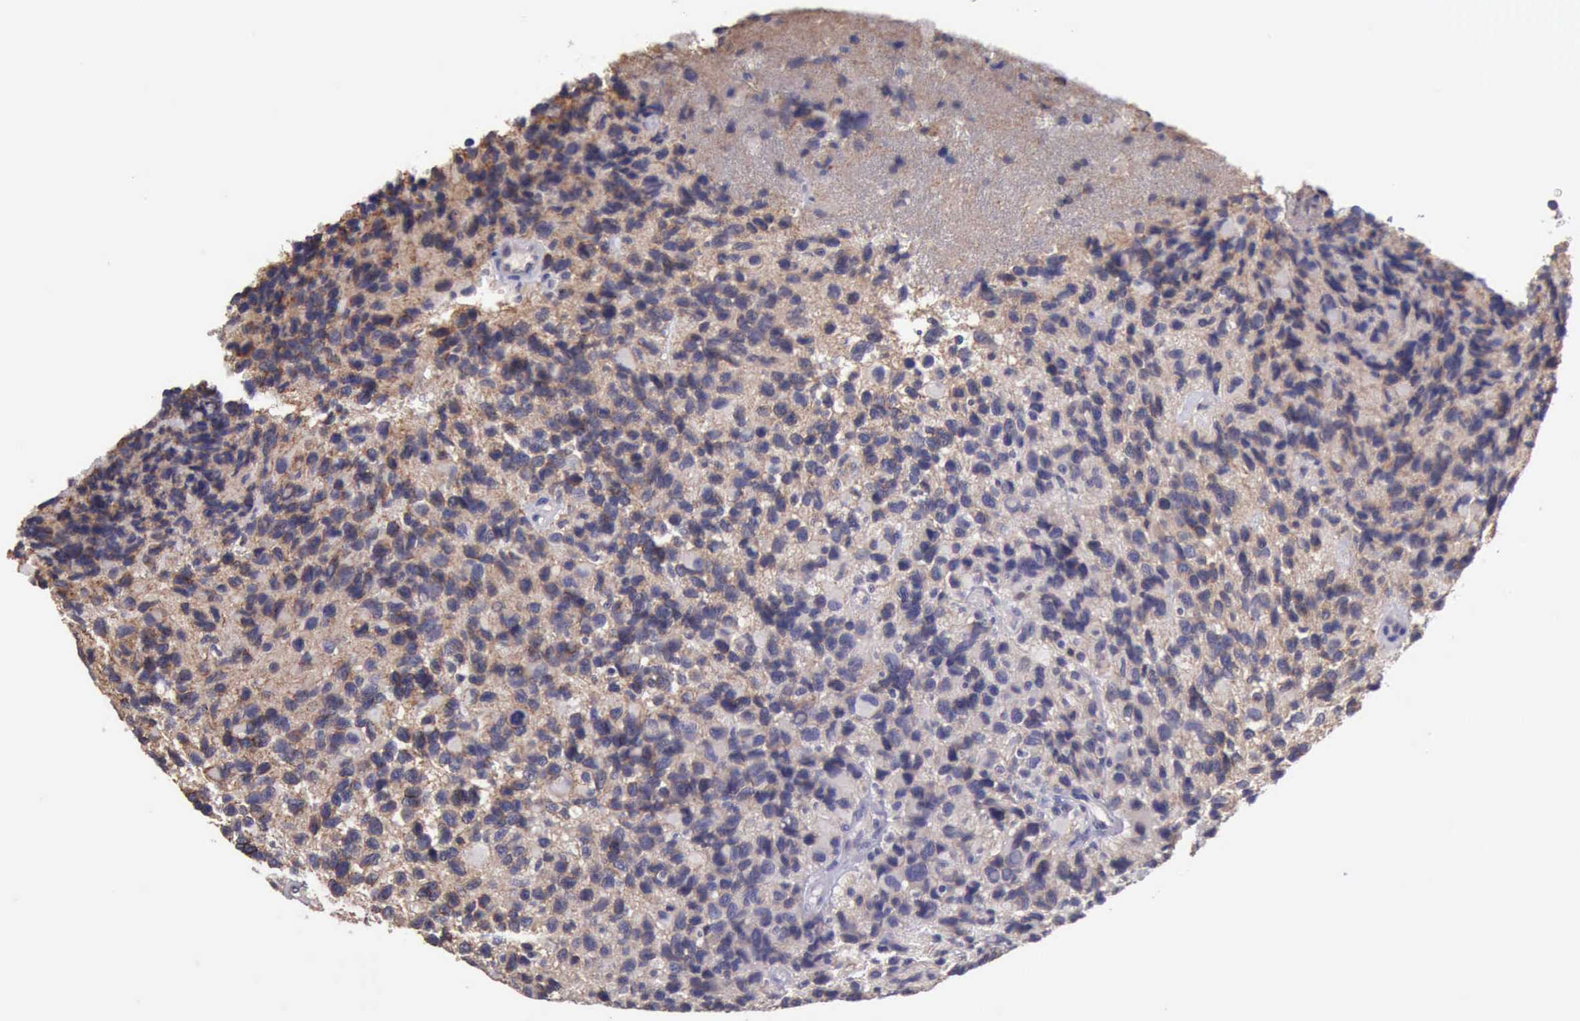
{"staining": {"intensity": "negative", "quantity": "none", "location": "none"}, "tissue": "glioma", "cell_type": "Tumor cells", "image_type": "cancer", "snomed": [{"axis": "morphology", "description": "Glioma, malignant, High grade"}, {"axis": "topography", "description": "Brain"}], "caption": "An immunohistochemistry micrograph of glioma is shown. There is no staining in tumor cells of glioma.", "gene": "KCND1", "patient": {"sex": "male", "age": 77}}